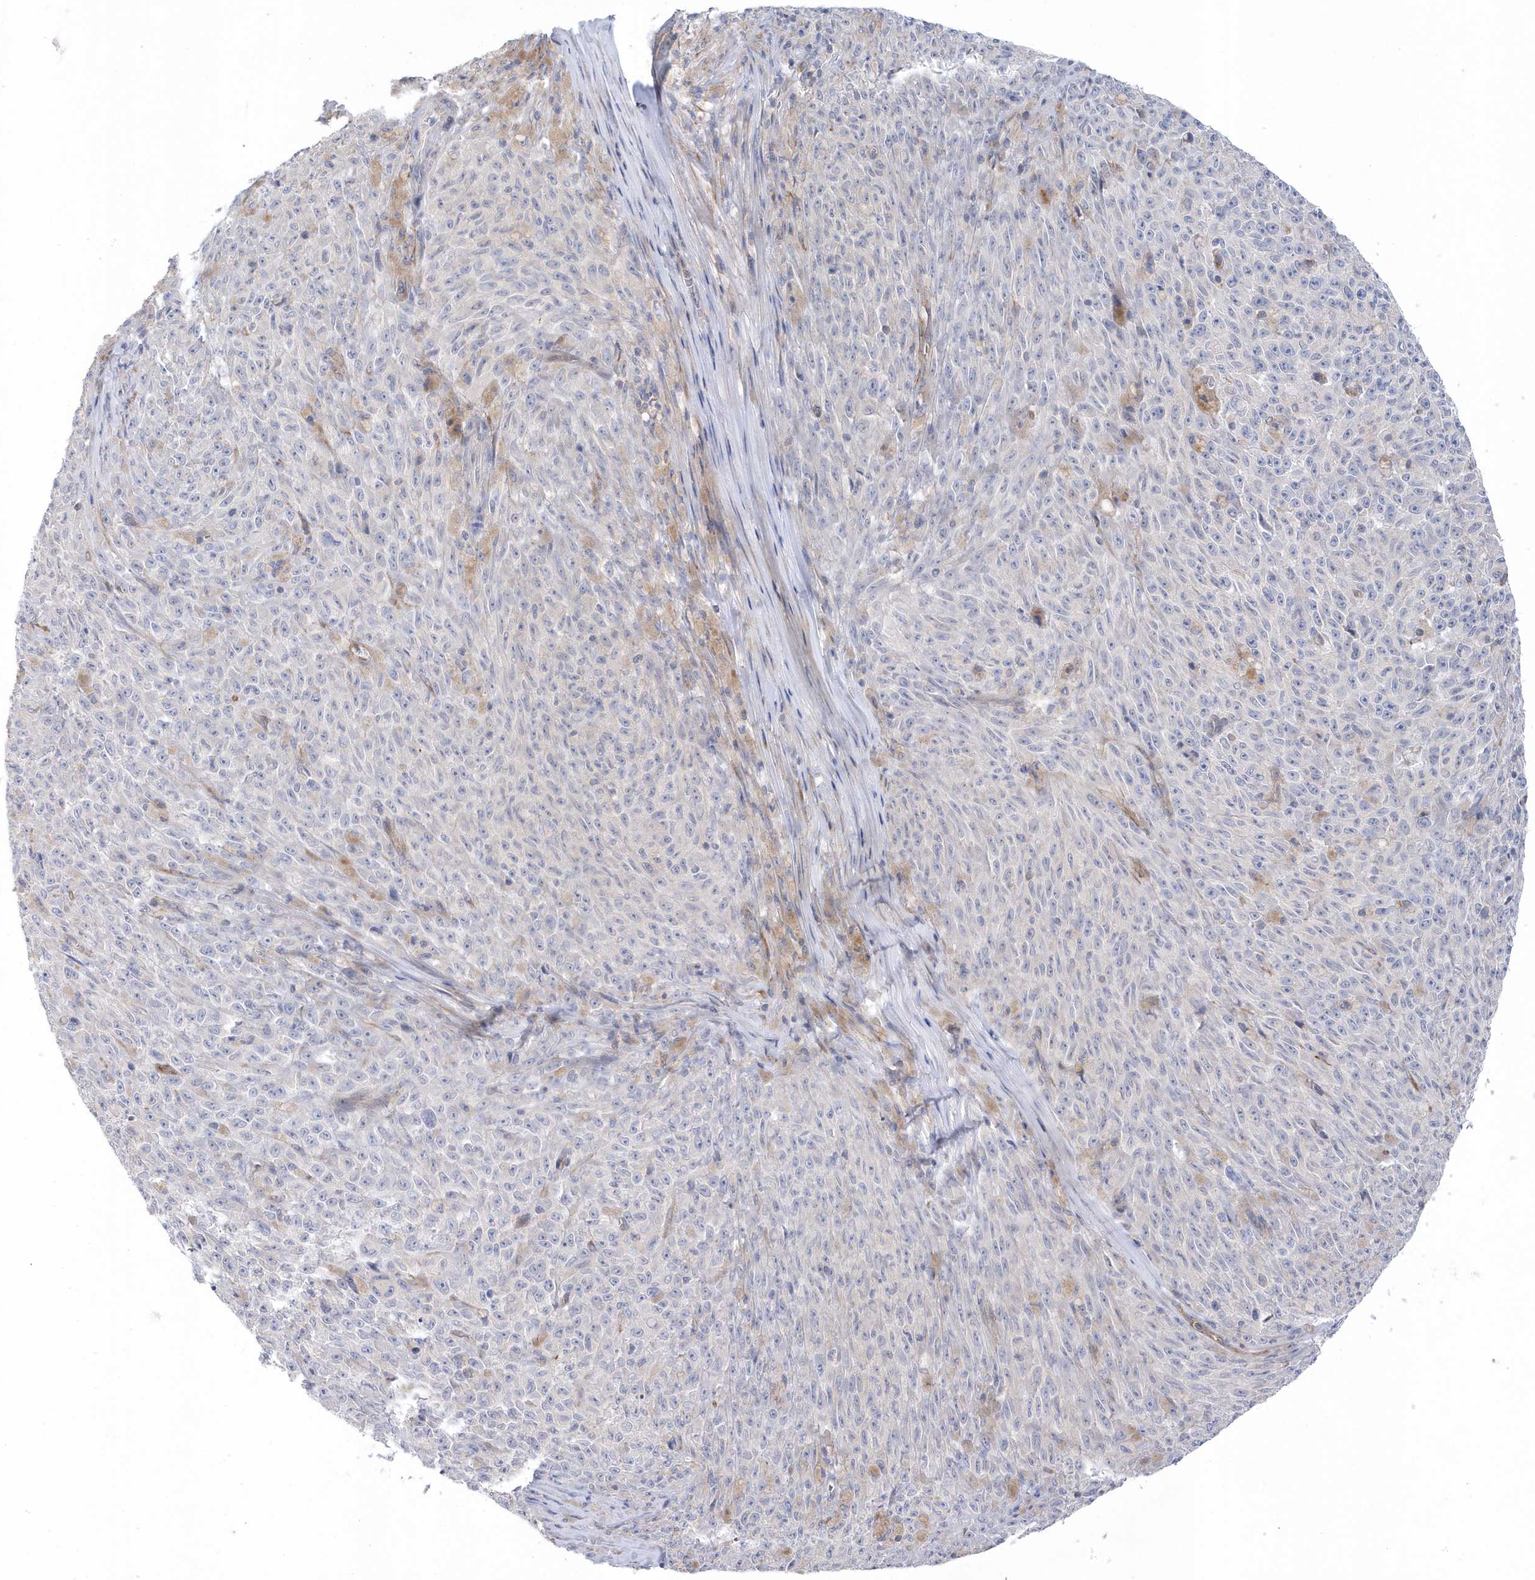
{"staining": {"intensity": "negative", "quantity": "none", "location": "none"}, "tissue": "melanoma", "cell_type": "Tumor cells", "image_type": "cancer", "snomed": [{"axis": "morphology", "description": "Malignant melanoma, NOS"}, {"axis": "topography", "description": "Skin"}], "caption": "Tumor cells show no significant staining in melanoma.", "gene": "ANAPC1", "patient": {"sex": "female", "age": 82}}